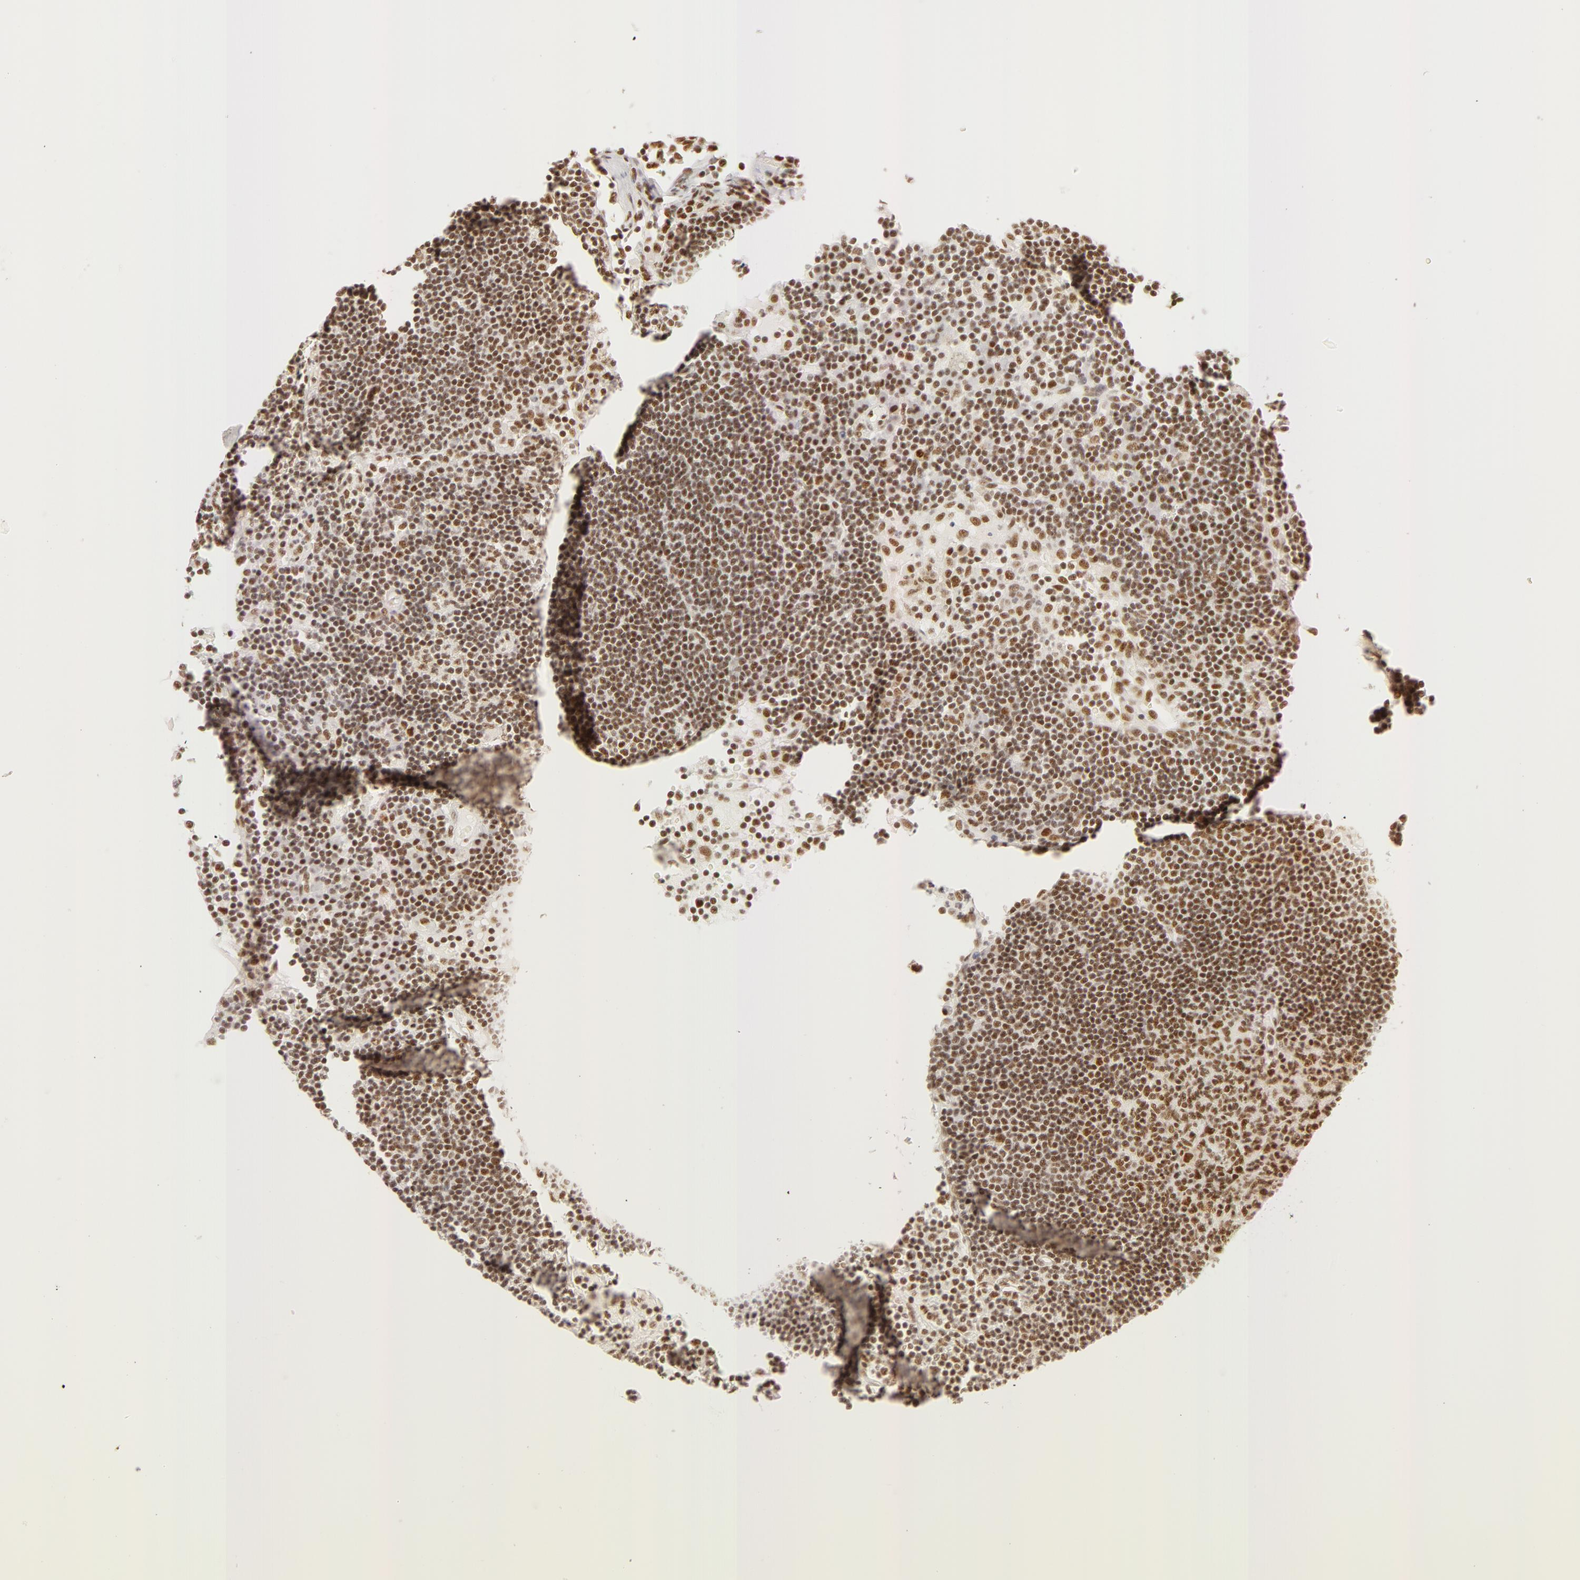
{"staining": {"intensity": "moderate", "quantity": ">75%", "location": "nuclear"}, "tissue": "lymph node", "cell_type": "Germinal center cells", "image_type": "normal", "snomed": [{"axis": "morphology", "description": "Normal tissue, NOS"}, {"axis": "topography", "description": "Lymph node"}], "caption": "Immunohistochemical staining of unremarkable lymph node reveals medium levels of moderate nuclear staining in approximately >75% of germinal center cells.", "gene": "RBM39", "patient": {"sex": "male", "age": 54}}